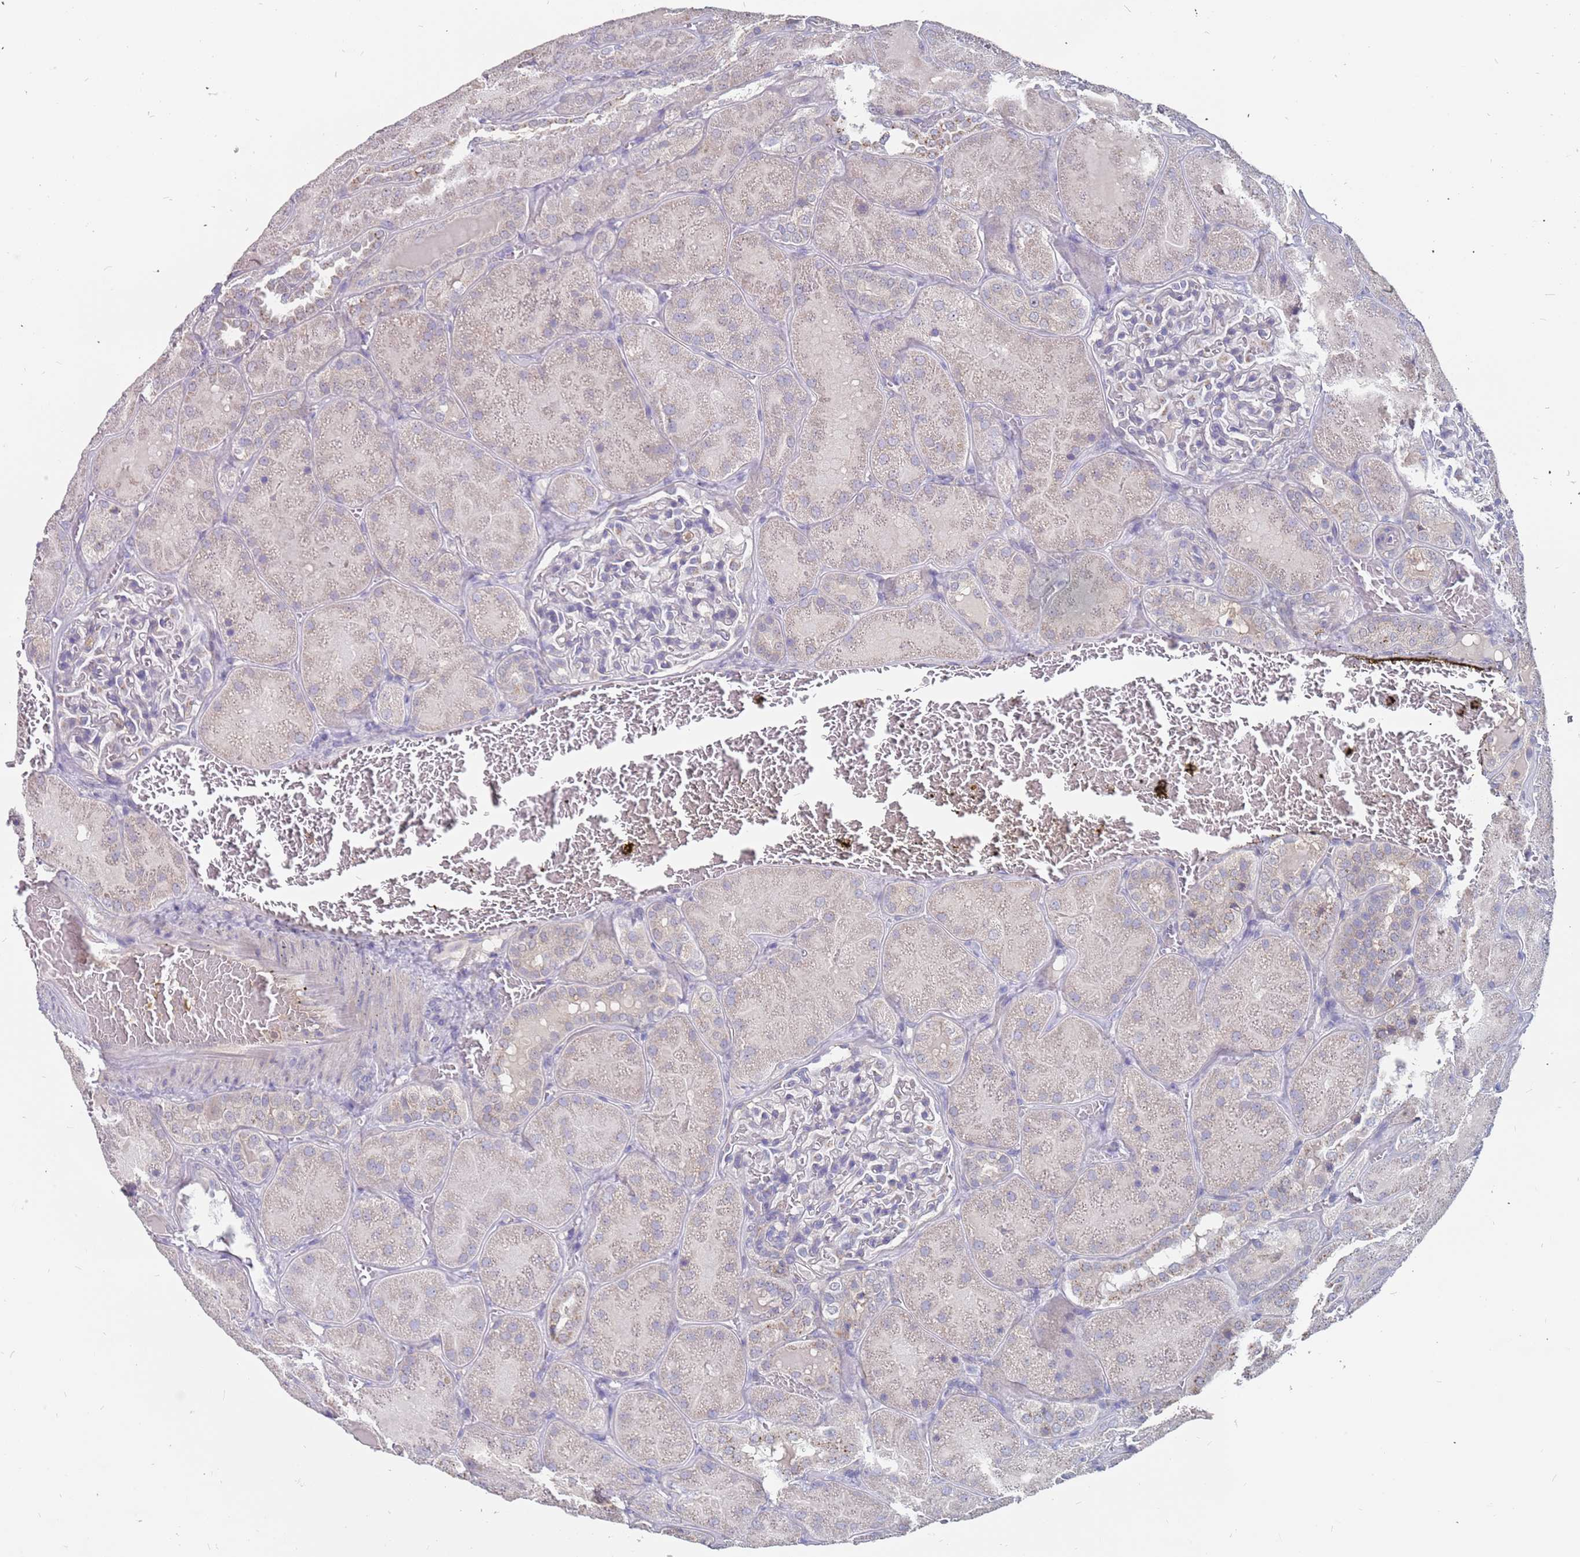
{"staining": {"intensity": "negative", "quantity": "none", "location": "none"}, "tissue": "kidney", "cell_type": "Cells in glomeruli", "image_type": "normal", "snomed": [{"axis": "morphology", "description": "Normal tissue, NOS"}, {"axis": "topography", "description": "Kidney"}], "caption": "The immunohistochemistry (IHC) micrograph has no significant staining in cells in glomeruli of kidney. The staining is performed using DAB brown chromogen with nuclei counter-stained in using hematoxylin.", "gene": "TCEANC2", "patient": {"sex": "male", "age": 28}}